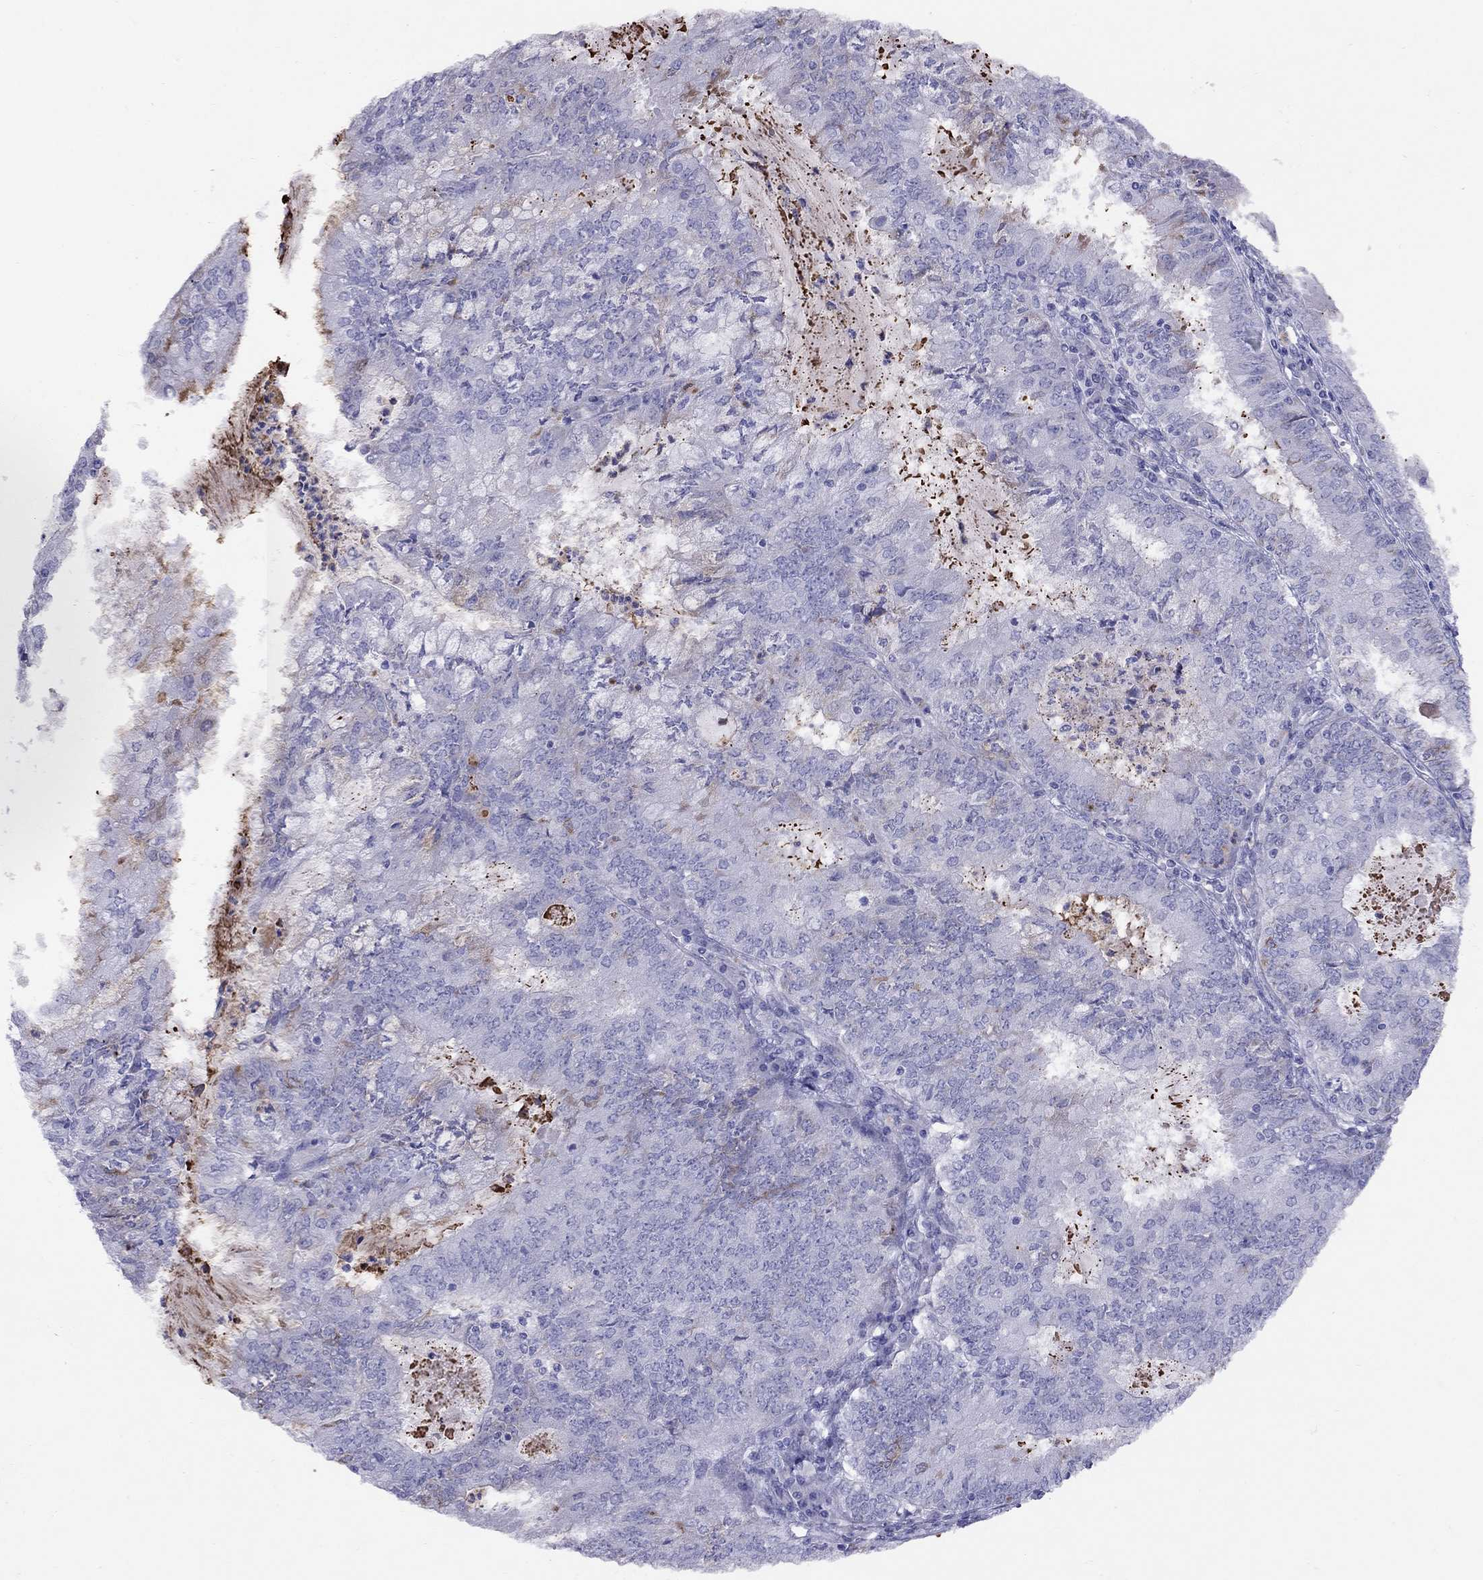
{"staining": {"intensity": "negative", "quantity": "none", "location": "none"}, "tissue": "endometrial cancer", "cell_type": "Tumor cells", "image_type": "cancer", "snomed": [{"axis": "morphology", "description": "Adenocarcinoma, NOS"}, {"axis": "topography", "description": "Endometrium"}], "caption": "Micrograph shows no significant protein positivity in tumor cells of endometrial adenocarcinoma. (DAB (3,3'-diaminobenzidine) IHC, high magnification).", "gene": "SPINT4", "patient": {"sex": "female", "age": 57}}